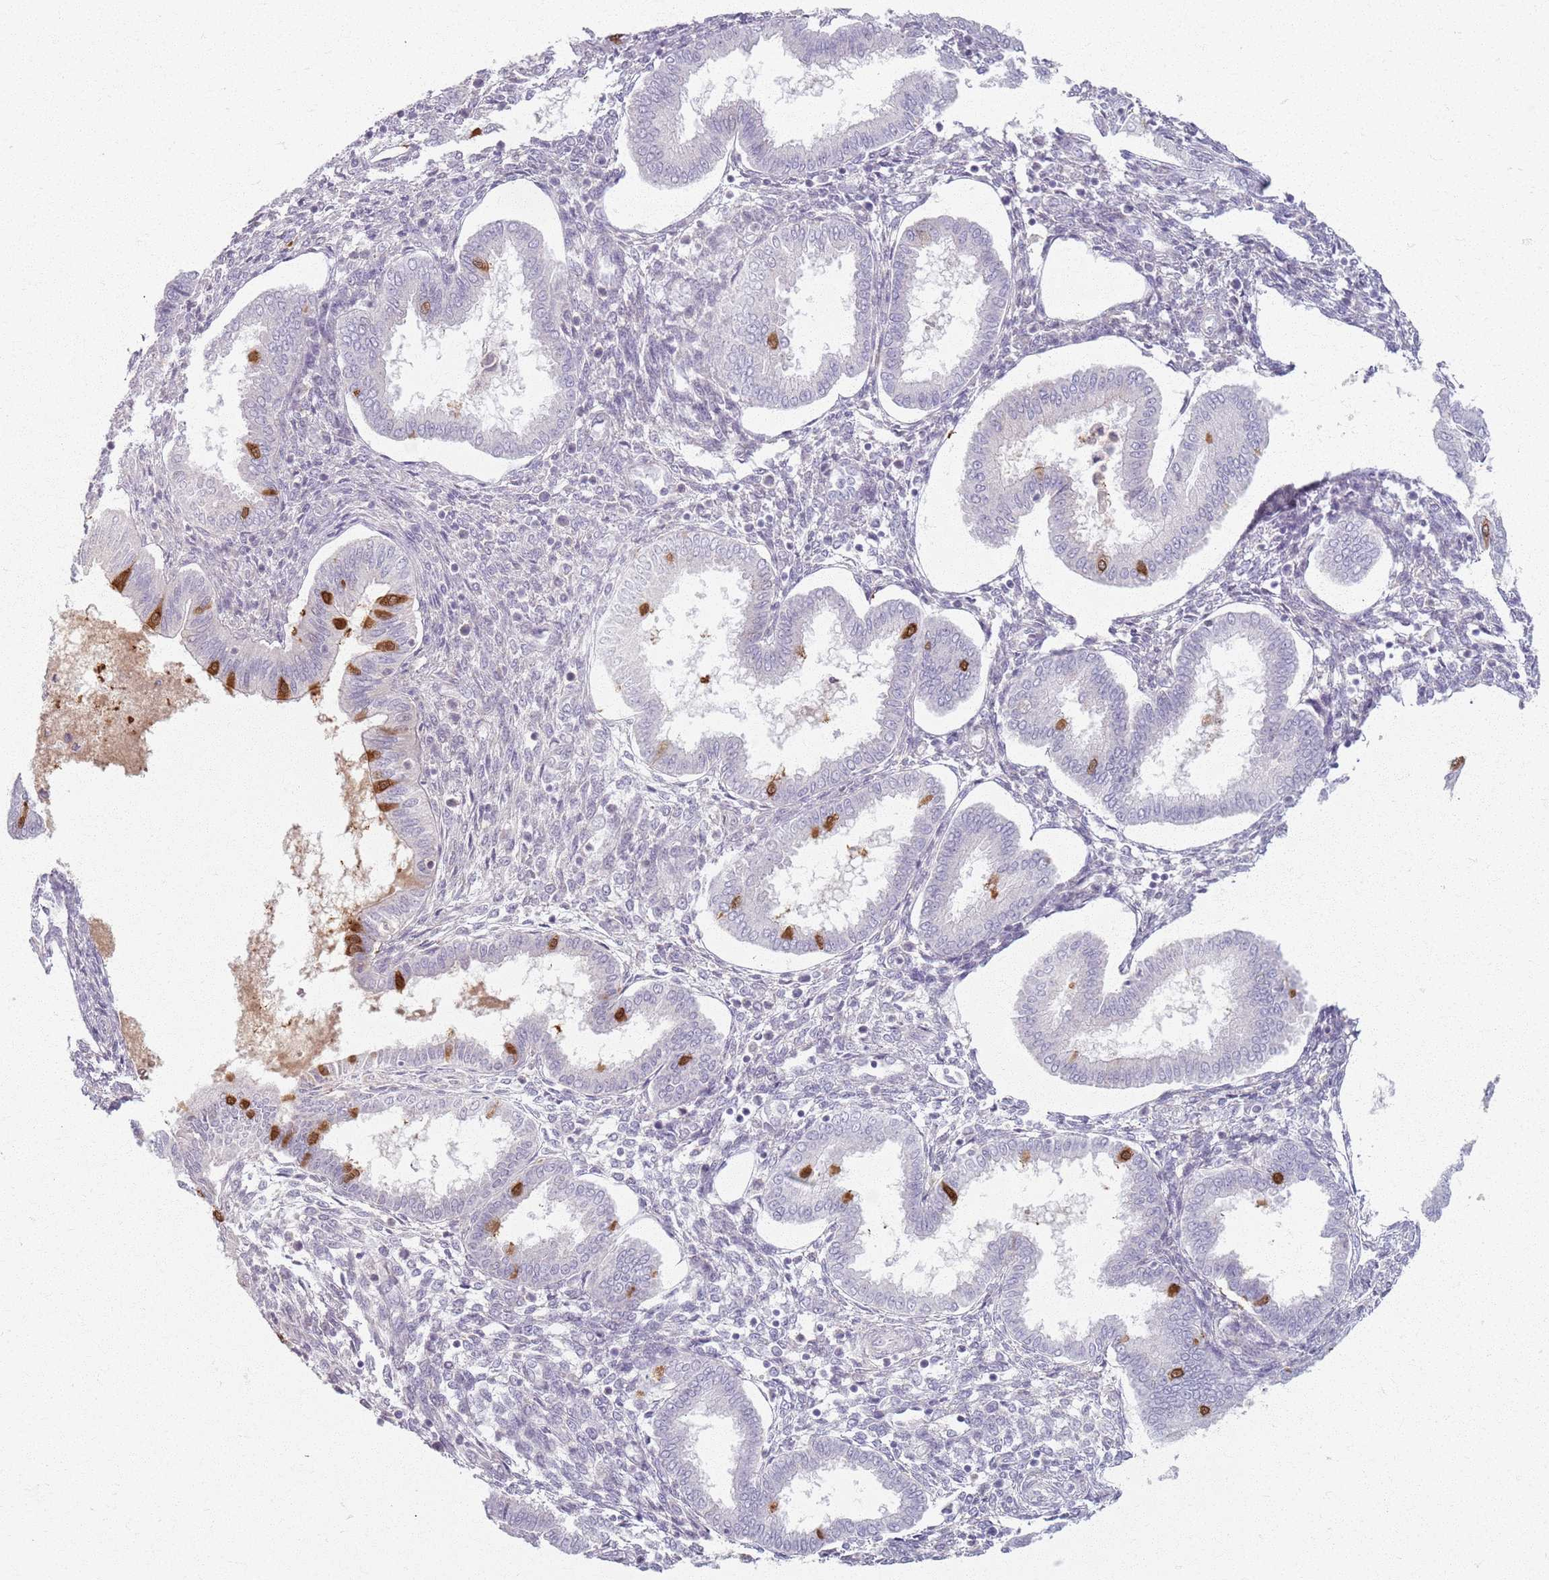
{"staining": {"intensity": "negative", "quantity": "none", "location": "none"}, "tissue": "endometrium", "cell_type": "Cells in endometrial stroma", "image_type": "normal", "snomed": [{"axis": "morphology", "description": "Normal tissue, NOS"}, {"axis": "topography", "description": "Endometrium"}], "caption": "A high-resolution image shows immunohistochemistry (IHC) staining of benign endometrium, which reveals no significant expression in cells in endometrial stroma.", "gene": "CRIPT", "patient": {"sex": "female", "age": 24}}